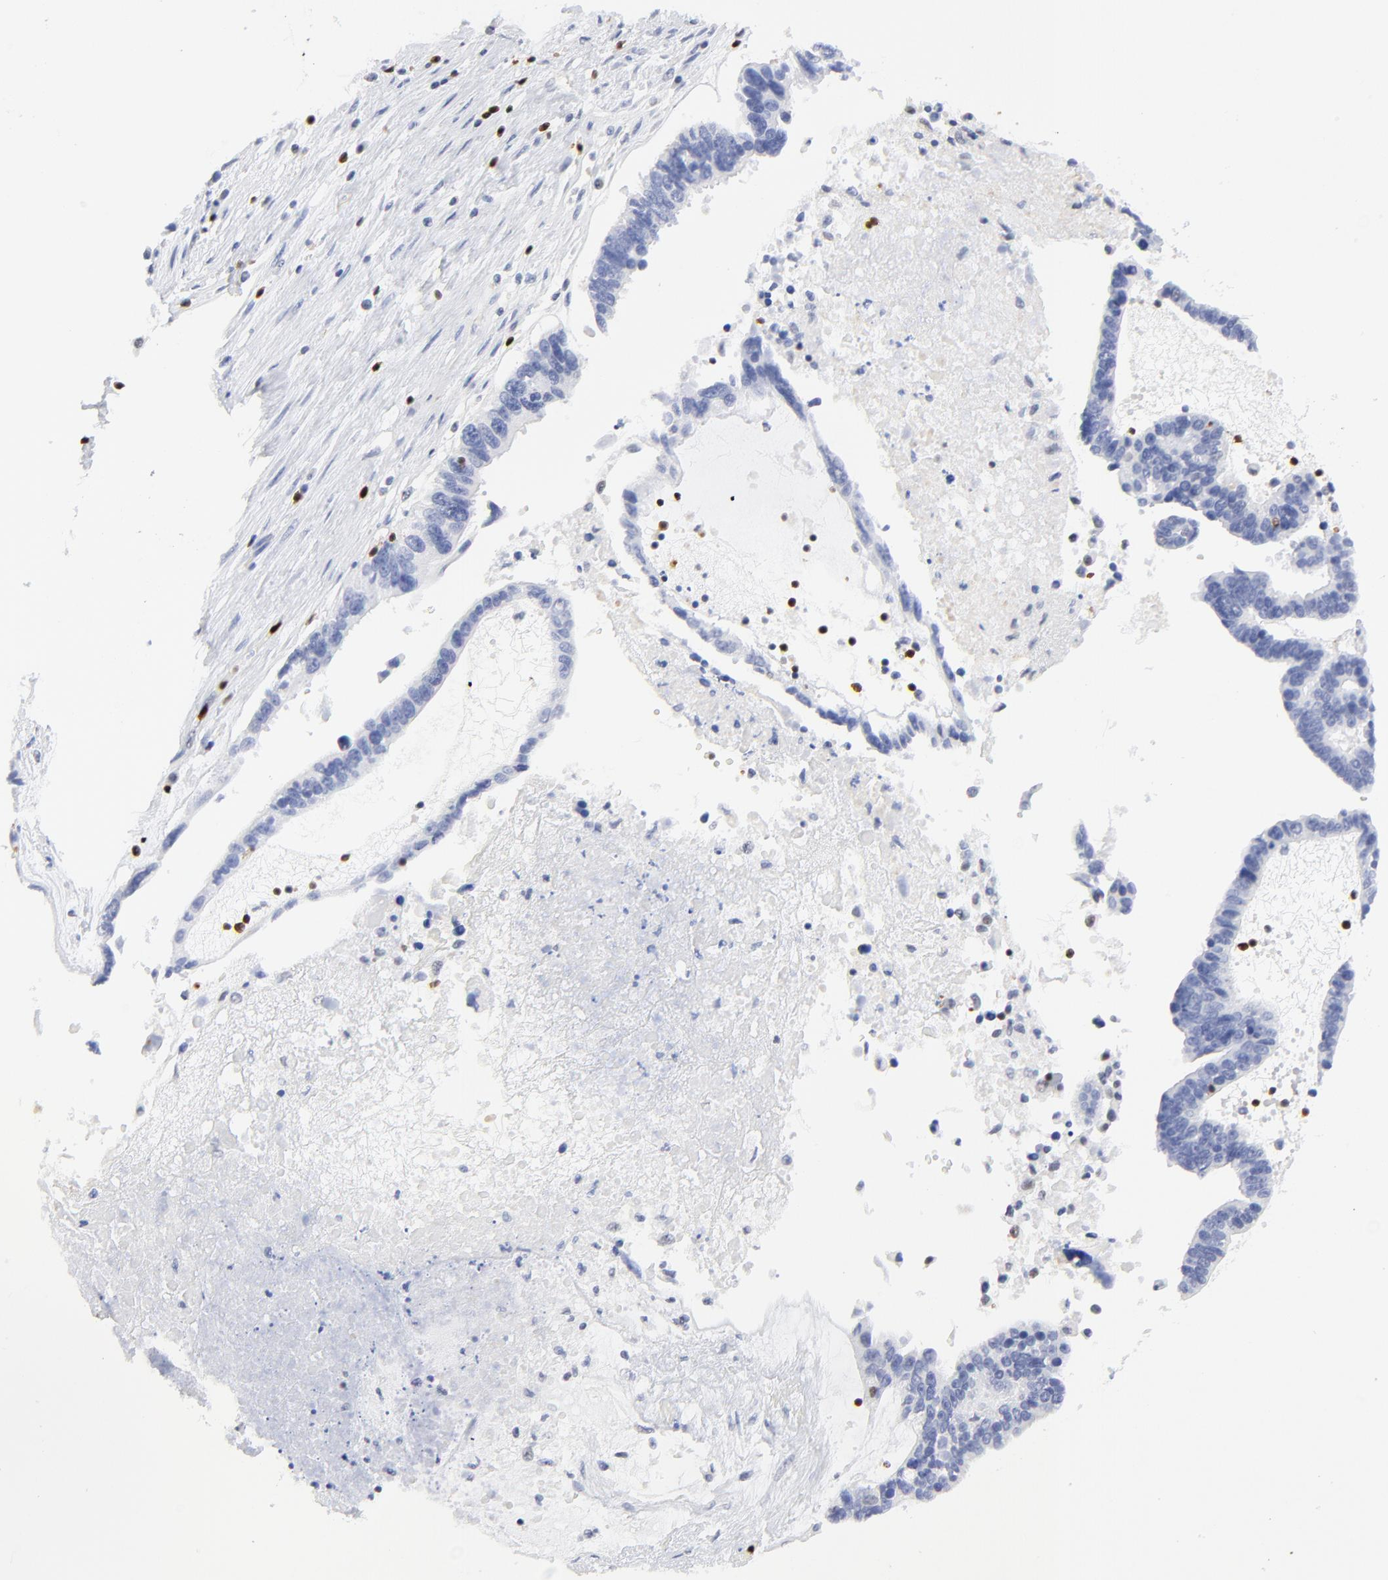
{"staining": {"intensity": "negative", "quantity": "none", "location": "none"}, "tissue": "ovarian cancer", "cell_type": "Tumor cells", "image_type": "cancer", "snomed": [{"axis": "morphology", "description": "Carcinoma, endometroid"}, {"axis": "morphology", "description": "Cystadenocarcinoma, serous, NOS"}, {"axis": "topography", "description": "Ovary"}], "caption": "Human ovarian endometroid carcinoma stained for a protein using immunohistochemistry (IHC) demonstrates no staining in tumor cells.", "gene": "ZAP70", "patient": {"sex": "female", "age": 45}}